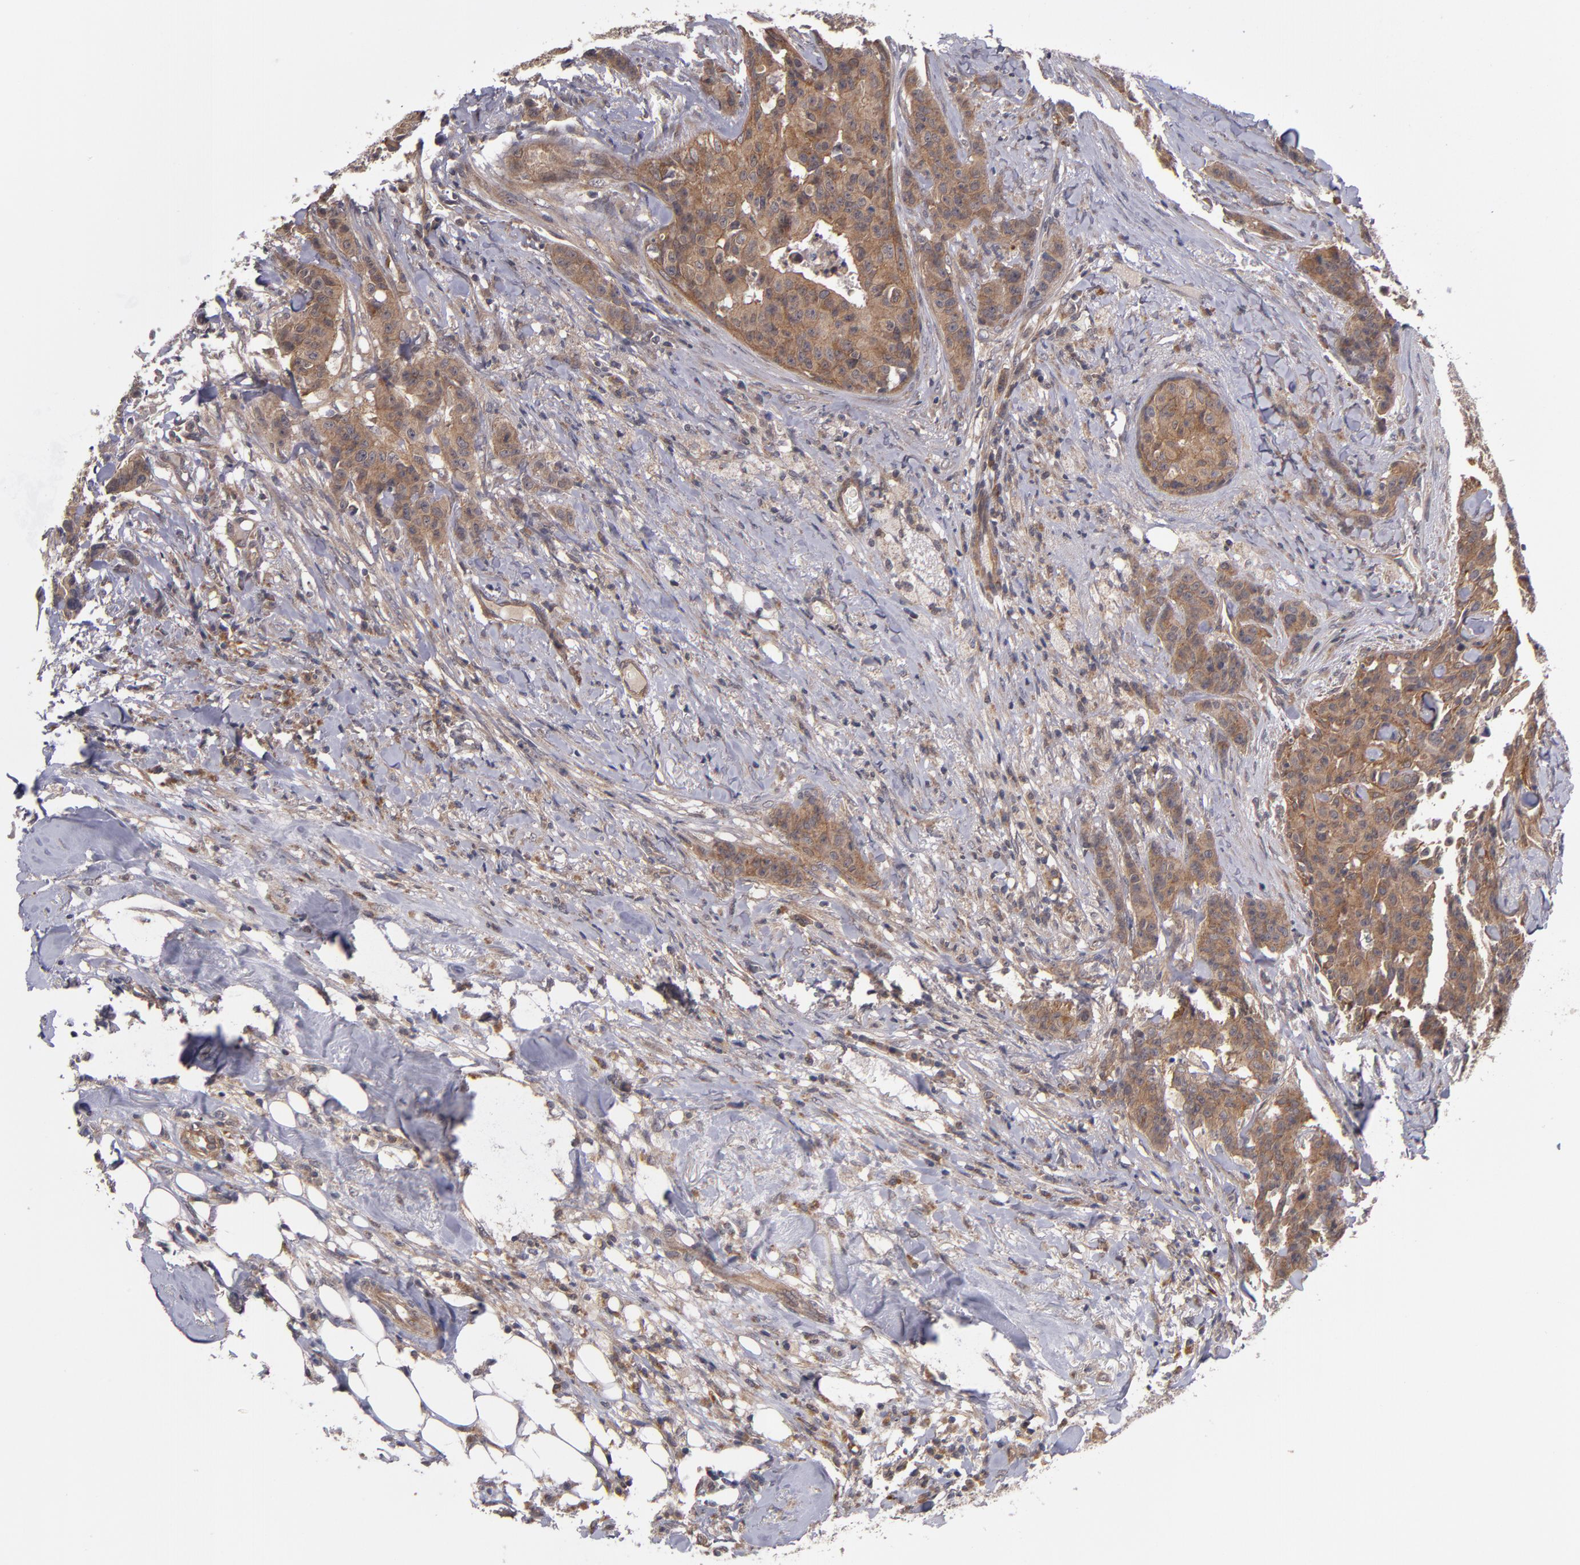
{"staining": {"intensity": "moderate", "quantity": ">75%", "location": "cytoplasmic/membranous"}, "tissue": "breast cancer", "cell_type": "Tumor cells", "image_type": "cancer", "snomed": [{"axis": "morphology", "description": "Duct carcinoma"}, {"axis": "topography", "description": "Breast"}], "caption": "This is a histology image of immunohistochemistry staining of breast infiltrating ductal carcinoma, which shows moderate staining in the cytoplasmic/membranous of tumor cells.", "gene": "CTSO", "patient": {"sex": "female", "age": 40}}